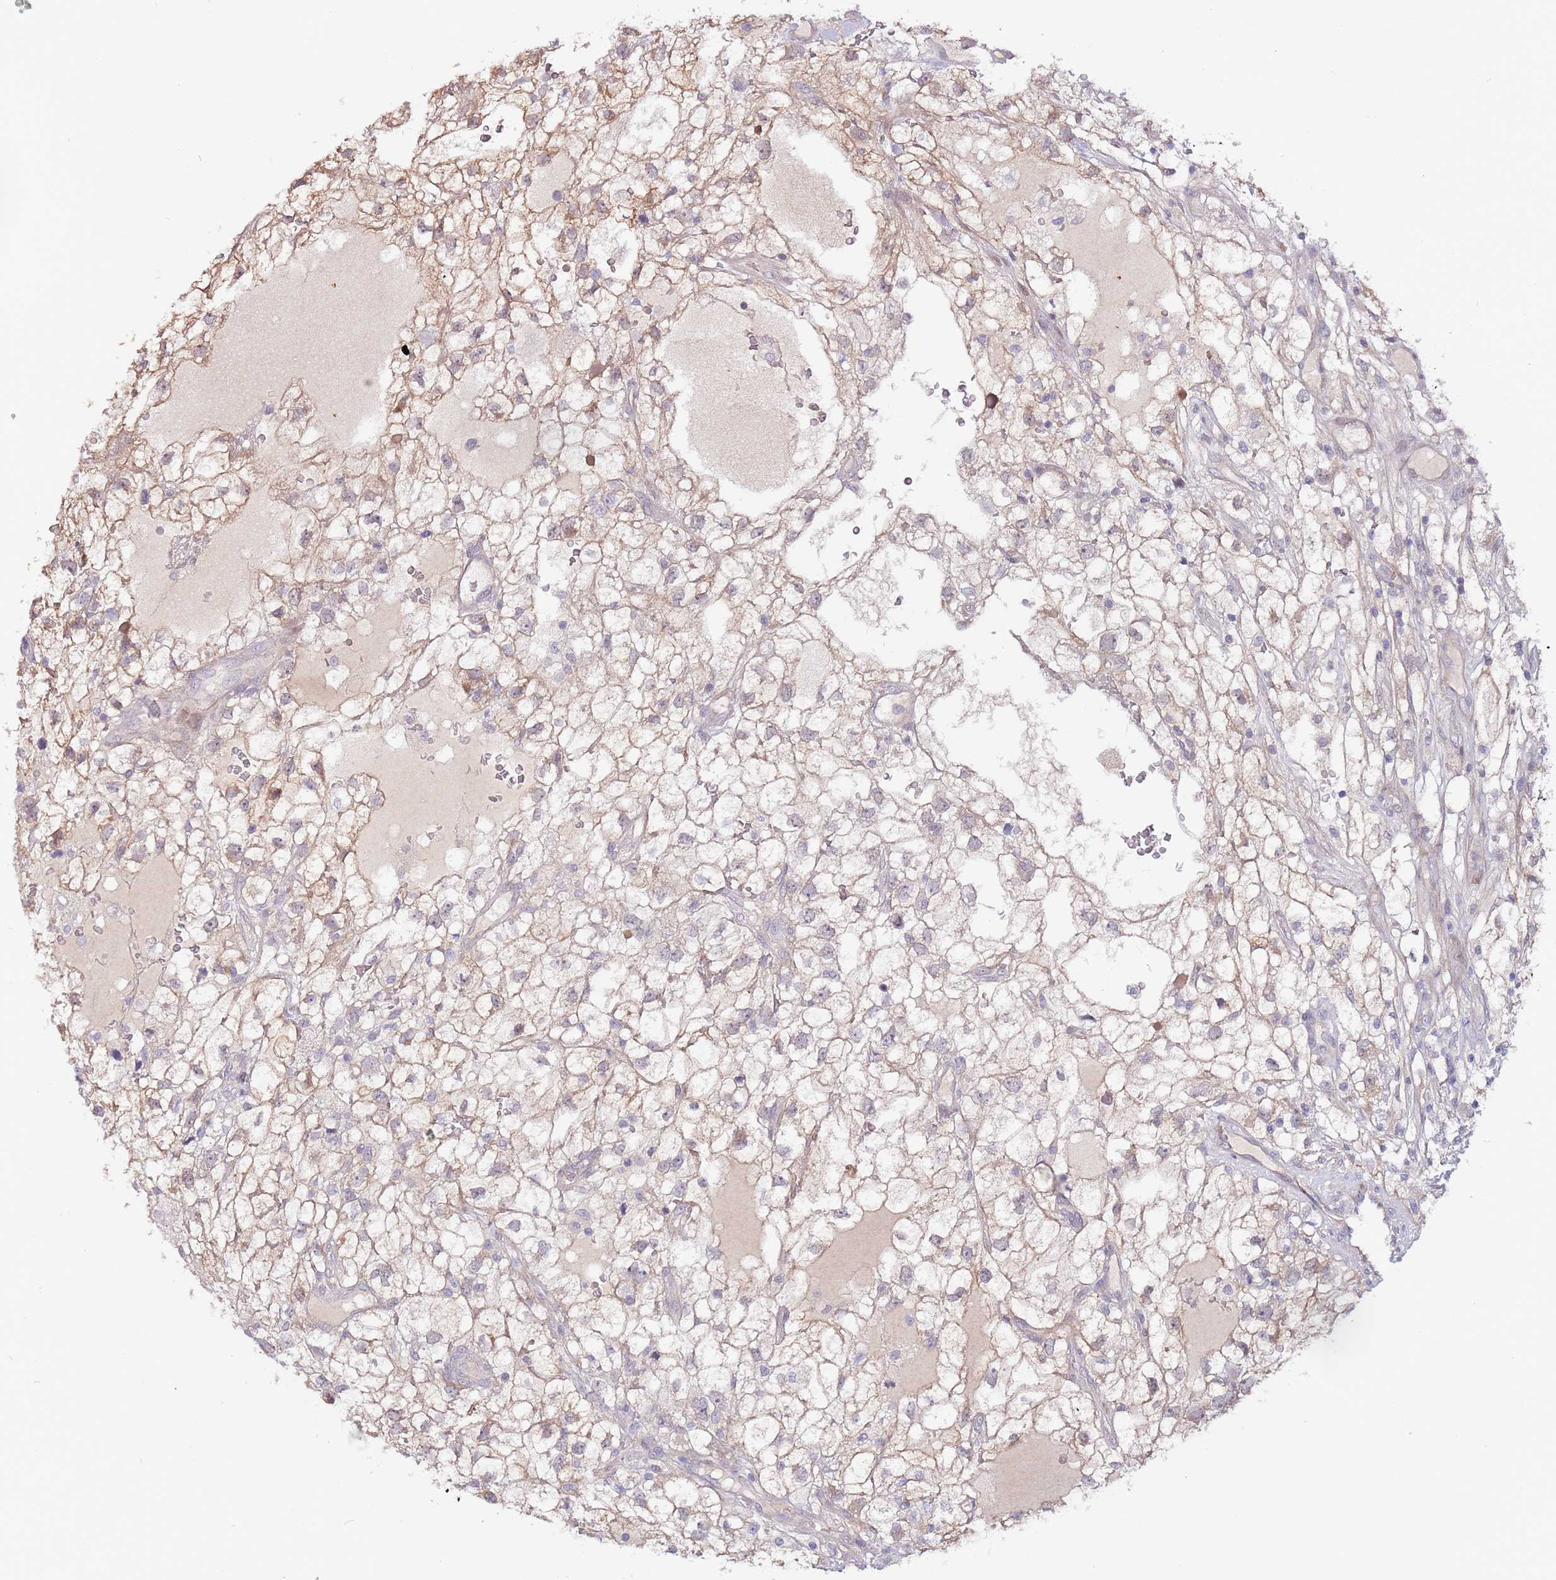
{"staining": {"intensity": "weak", "quantity": "25%-75%", "location": "cytoplasmic/membranous"}, "tissue": "renal cancer", "cell_type": "Tumor cells", "image_type": "cancer", "snomed": [{"axis": "morphology", "description": "Adenocarcinoma, NOS"}, {"axis": "topography", "description": "Kidney"}], "caption": "IHC histopathology image of neoplastic tissue: human renal cancer stained using immunohistochemistry reveals low levels of weak protein expression localized specifically in the cytoplasmic/membranous of tumor cells, appearing as a cytoplasmic/membranous brown color.", "gene": "MTG2", "patient": {"sex": "male", "age": 59}}